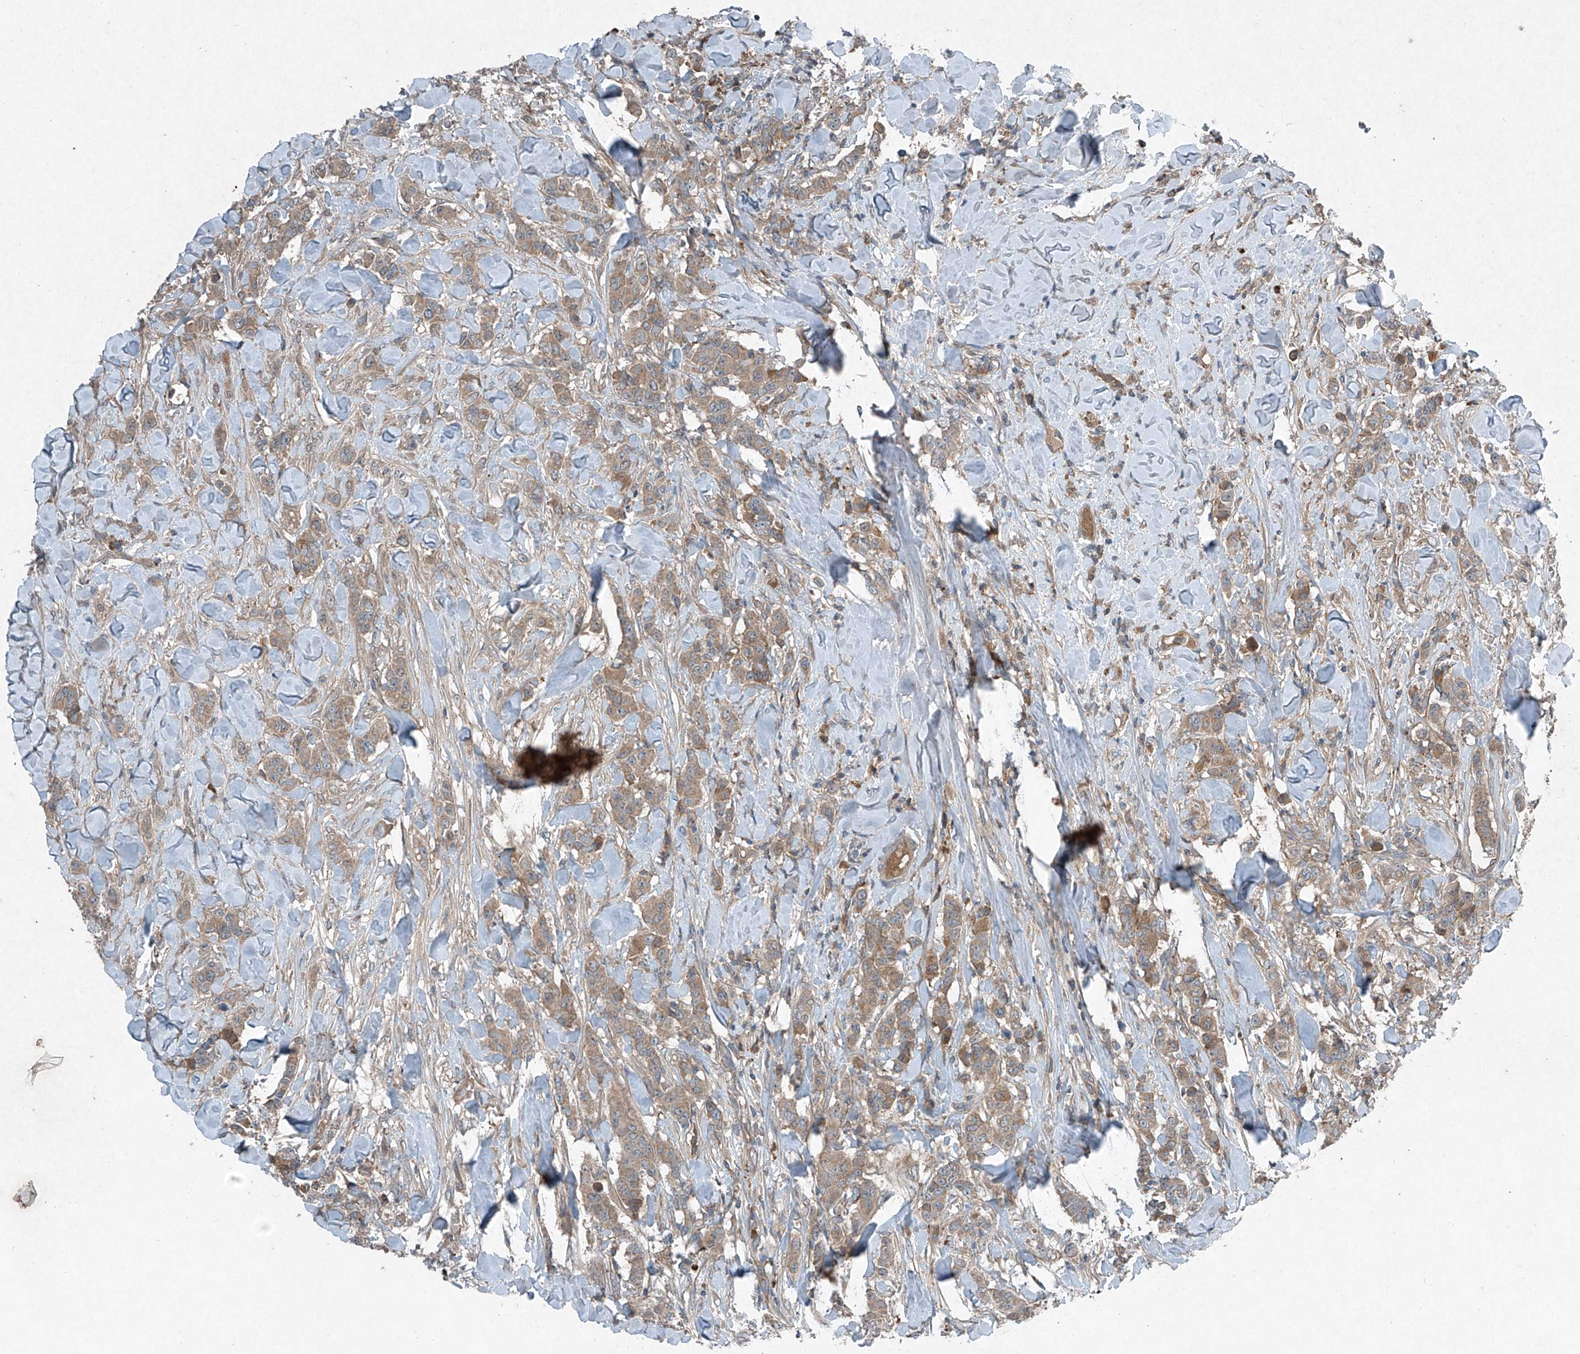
{"staining": {"intensity": "weak", "quantity": ">75%", "location": "cytoplasmic/membranous"}, "tissue": "breast cancer", "cell_type": "Tumor cells", "image_type": "cancer", "snomed": [{"axis": "morphology", "description": "Duct carcinoma"}, {"axis": "topography", "description": "Breast"}], "caption": "Brown immunohistochemical staining in human breast cancer (infiltrating ductal carcinoma) reveals weak cytoplasmic/membranous positivity in about >75% of tumor cells. The staining was performed using DAB, with brown indicating positive protein expression. Nuclei are stained blue with hematoxylin.", "gene": "FOXRED2", "patient": {"sex": "female", "age": 40}}